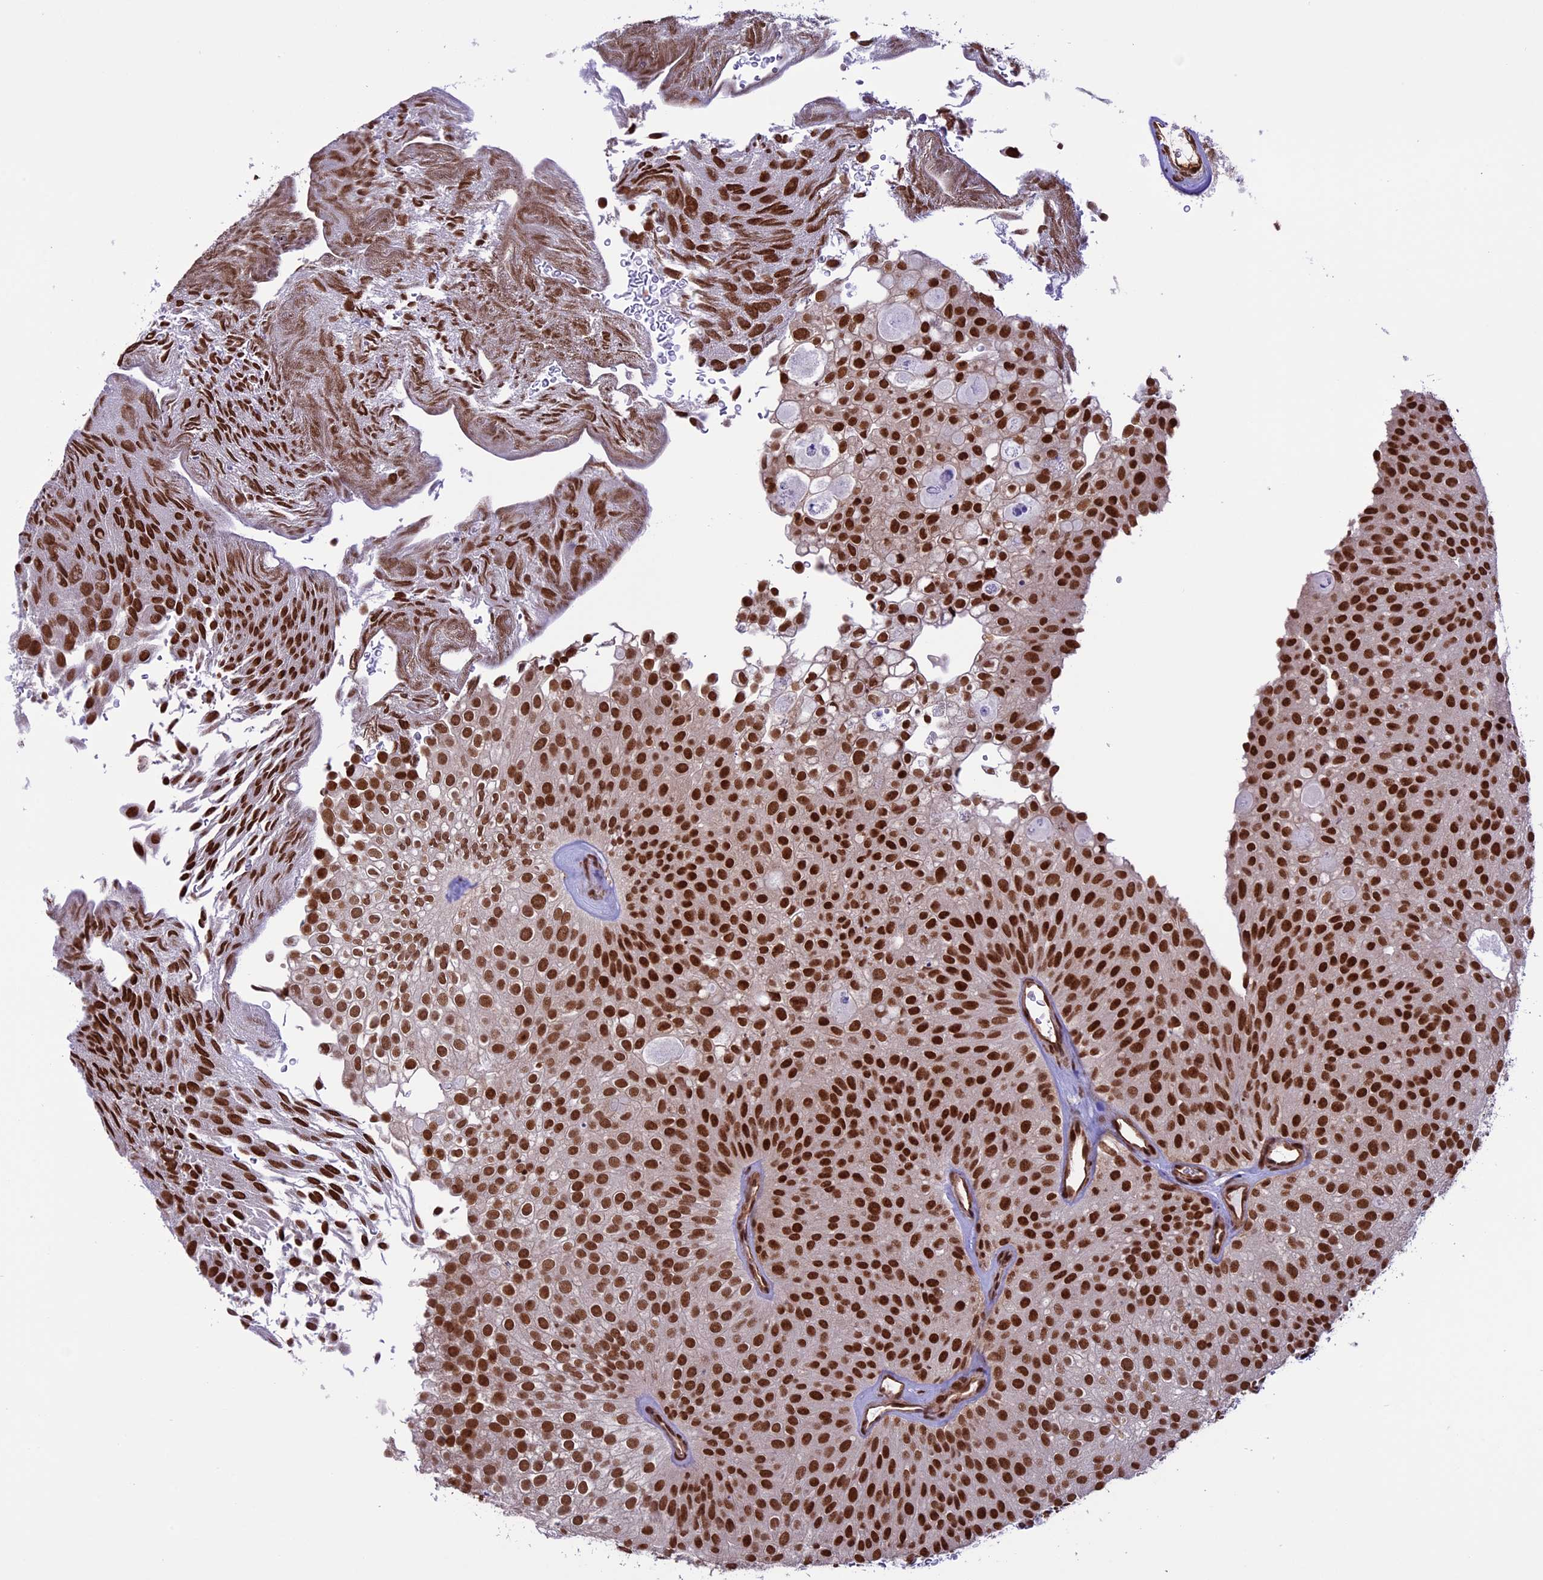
{"staining": {"intensity": "strong", "quantity": ">75%", "location": "nuclear"}, "tissue": "urothelial cancer", "cell_type": "Tumor cells", "image_type": "cancer", "snomed": [{"axis": "morphology", "description": "Urothelial carcinoma, Low grade"}, {"axis": "topography", "description": "Urinary bladder"}], "caption": "Human low-grade urothelial carcinoma stained with a protein marker shows strong staining in tumor cells.", "gene": "MPHOSPH8", "patient": {"sex": "male", "age": 78}}